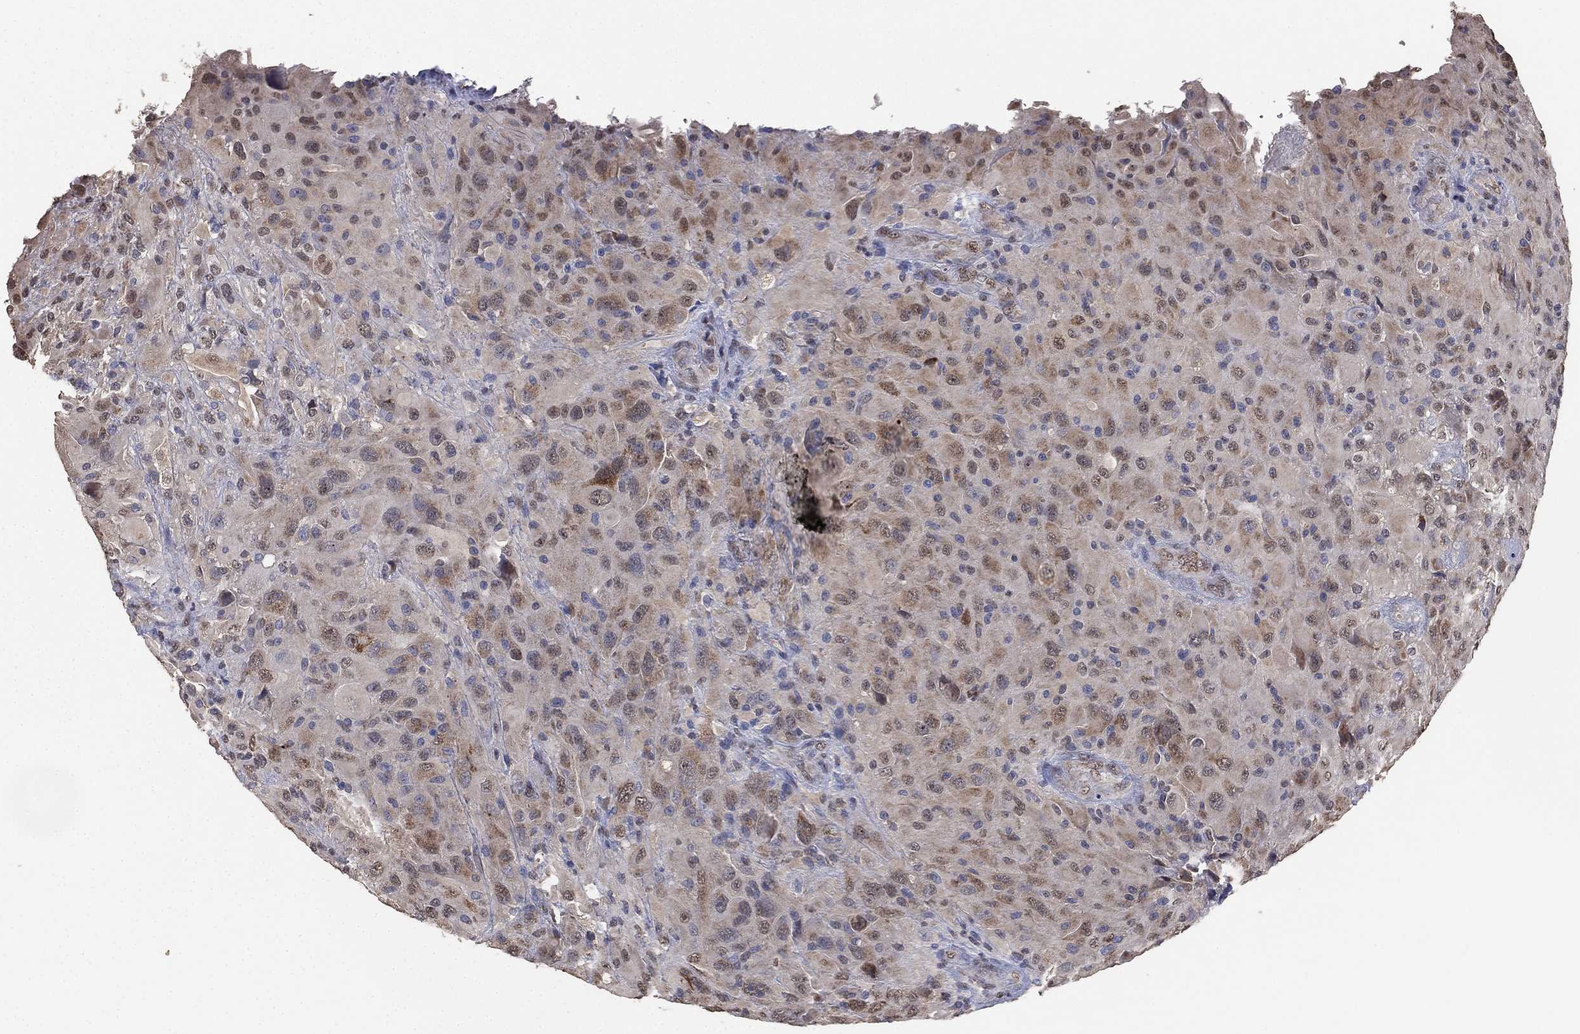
{"staining": {"intensity": "weak", "quantity": "<25%", "location": "cytoplasmic/membranous"}, "tissue": "glioma", "cell_type": "Tumor cells", "image_type": "cancer", "snomed": [{"axis": "morphology", "description": "Glioma, malignant, High grade"}, {"axis": "topography", "description": "Cerebral cortex"}], "caption": "Tumor cells show no significant protein positivity in glioma.", "gene": "ALDH7A1", "patient": {"sex": "male", "age": 35}}